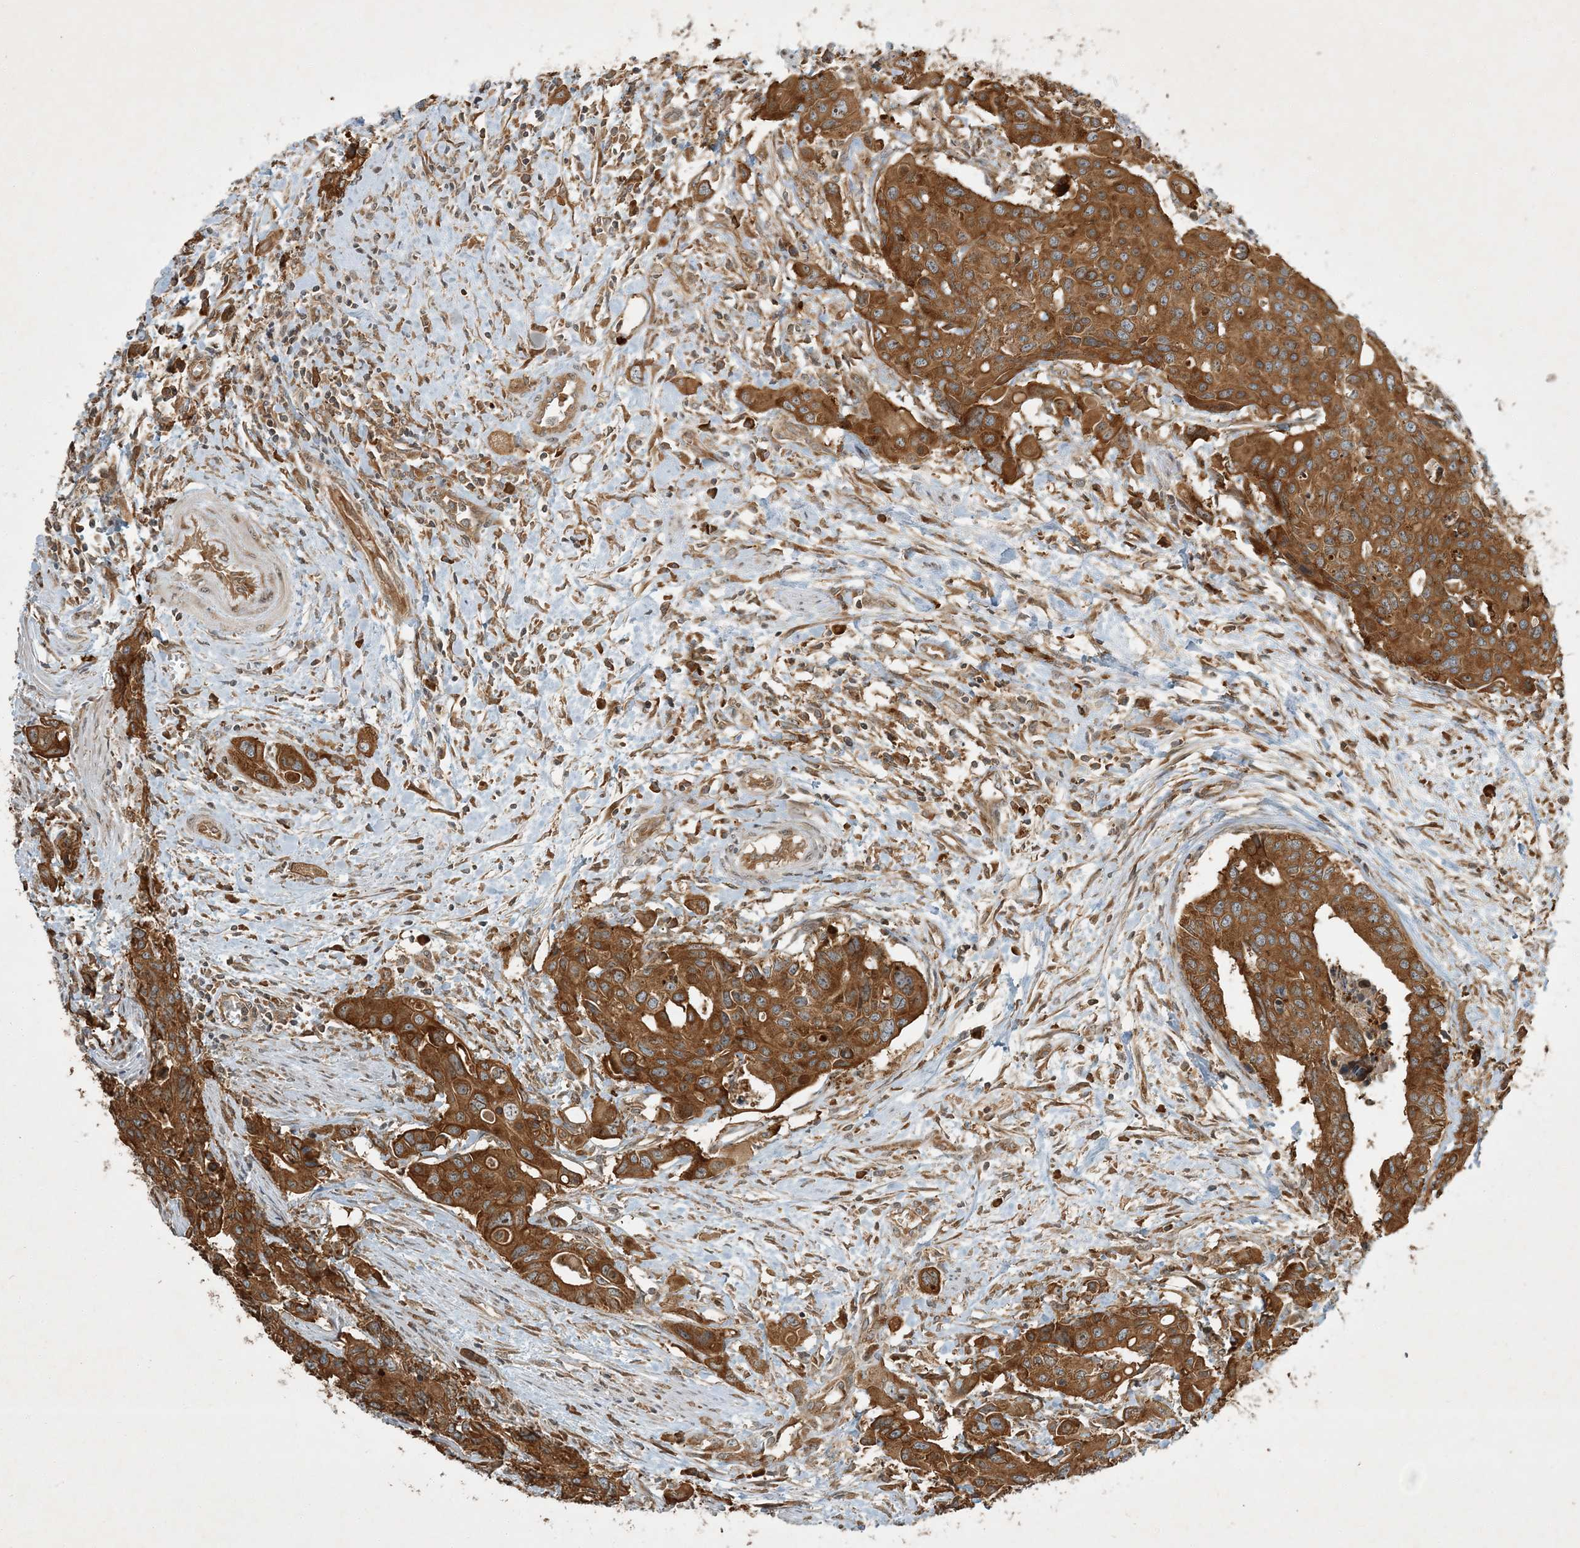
{"staining": {"intensity": "moderate", "quantity": ">75%", "location": "cytoplasmic/membranous"}, "tissue": "colorectal cancer", "cell_type": "Tumor cells", "image_type": "cancer", "snomed": [{"axis": "morphology", "description": "Adenocarcinoma, NOS"}, {"axis": "topography", "description": "Colon"}], "caption": "IHC (DAB) staining of adenocarcinoma (colorectal) exhibits moderate cytoplasmic/membranous protein expression in approximately >75% of tumor cells.", "gene": "COMMD8", "patient": {"sex": "male", "age": 77}}